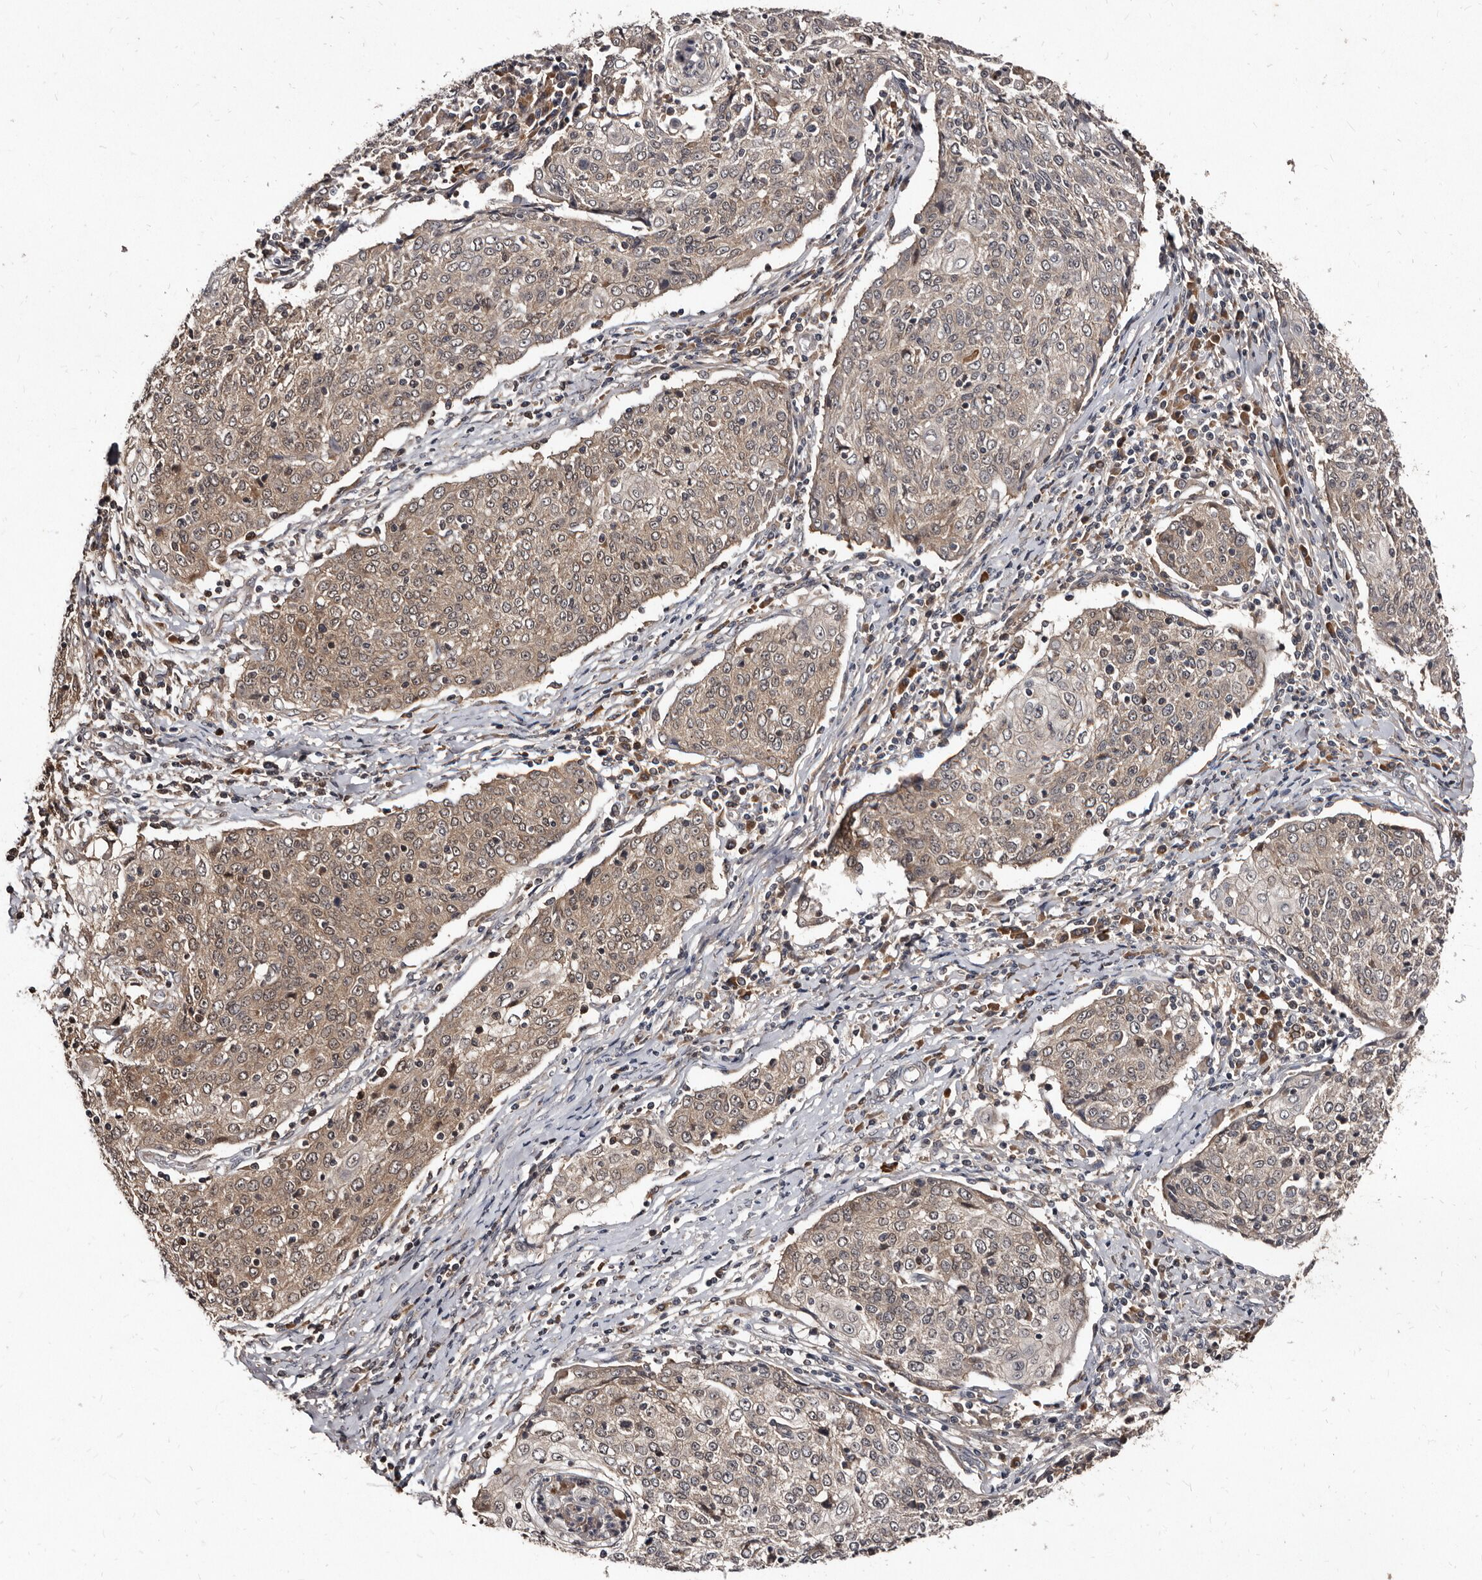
{"staining": {"intensity": "weak", "quantity": ">75%", "location": "cytoplasmic/membranous"}, "tissue": "cervical cancer", "cell_type": "Tumor cells", "image_type": "cancer", "snomed": [{"axis": "morphology", "description": "Squamous cell carcinoma, NOS"}, {"axis": "topography", "description": "Cervix"}], "caption": "Human squamous cell carcinoma (cervical) stained with a protein marker shows weak staining in tumor cells.", "gene": "PMVK", "patient": {"sex": "female", "age": 48}}